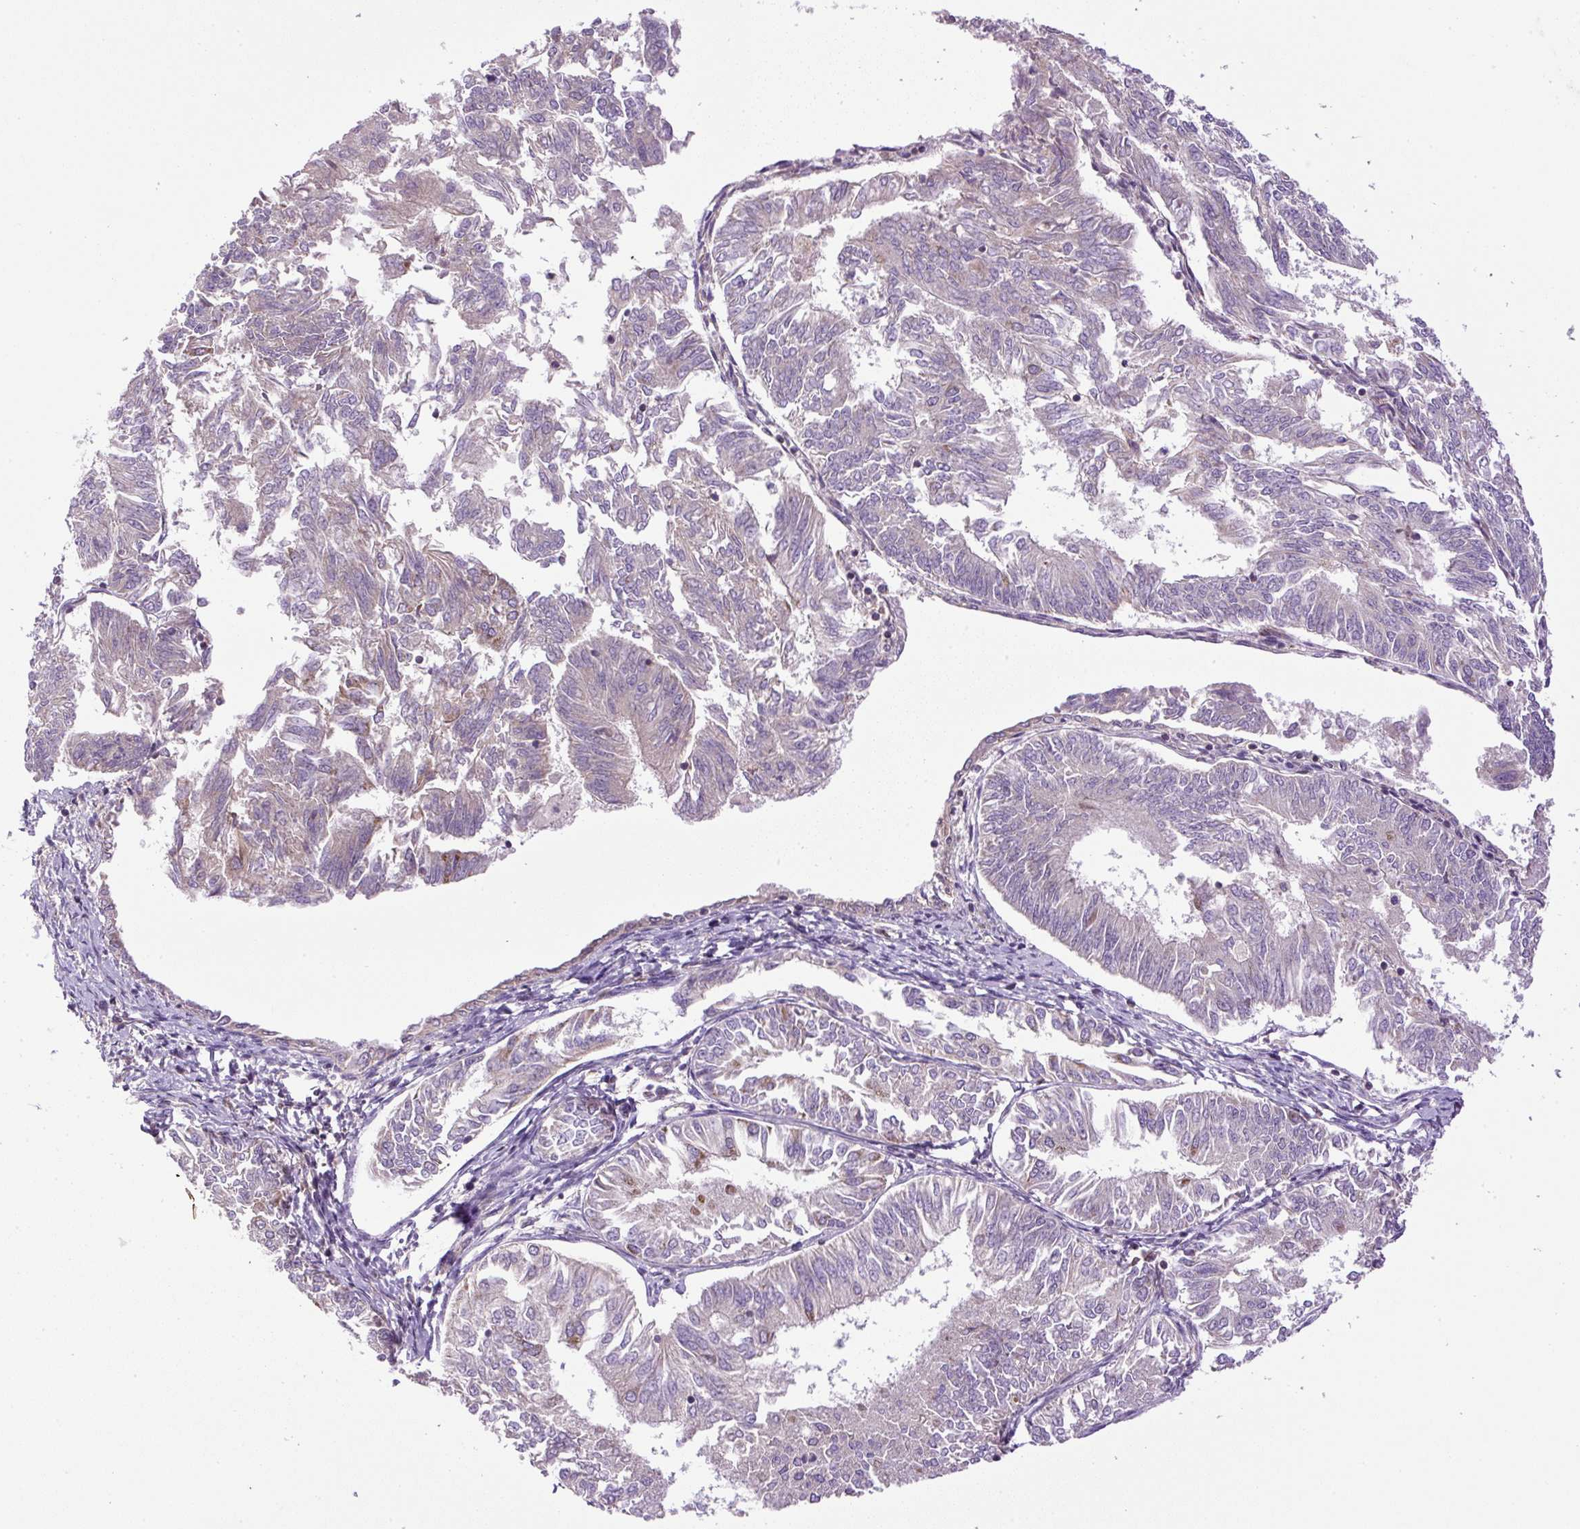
{"staining": {"intensity": "negative", "quantity": "none", "location": "none"}, "tissue": "endometrial cancer", "cell_type": "Tumor cells", "image_type": "cancer", "snomed": [{"axis": "morphology", "description": "Adenocarcinoma, NOS"}, {"axis": "topography", "description": "Endometrium"}], "caption": "Adenocarcinoma (endometrial) was stained to show a protein in brown. There is no significant positivity in tumor cells.", "gene": "ZNF547", "patient": {"sex": "female", "age": 58}}